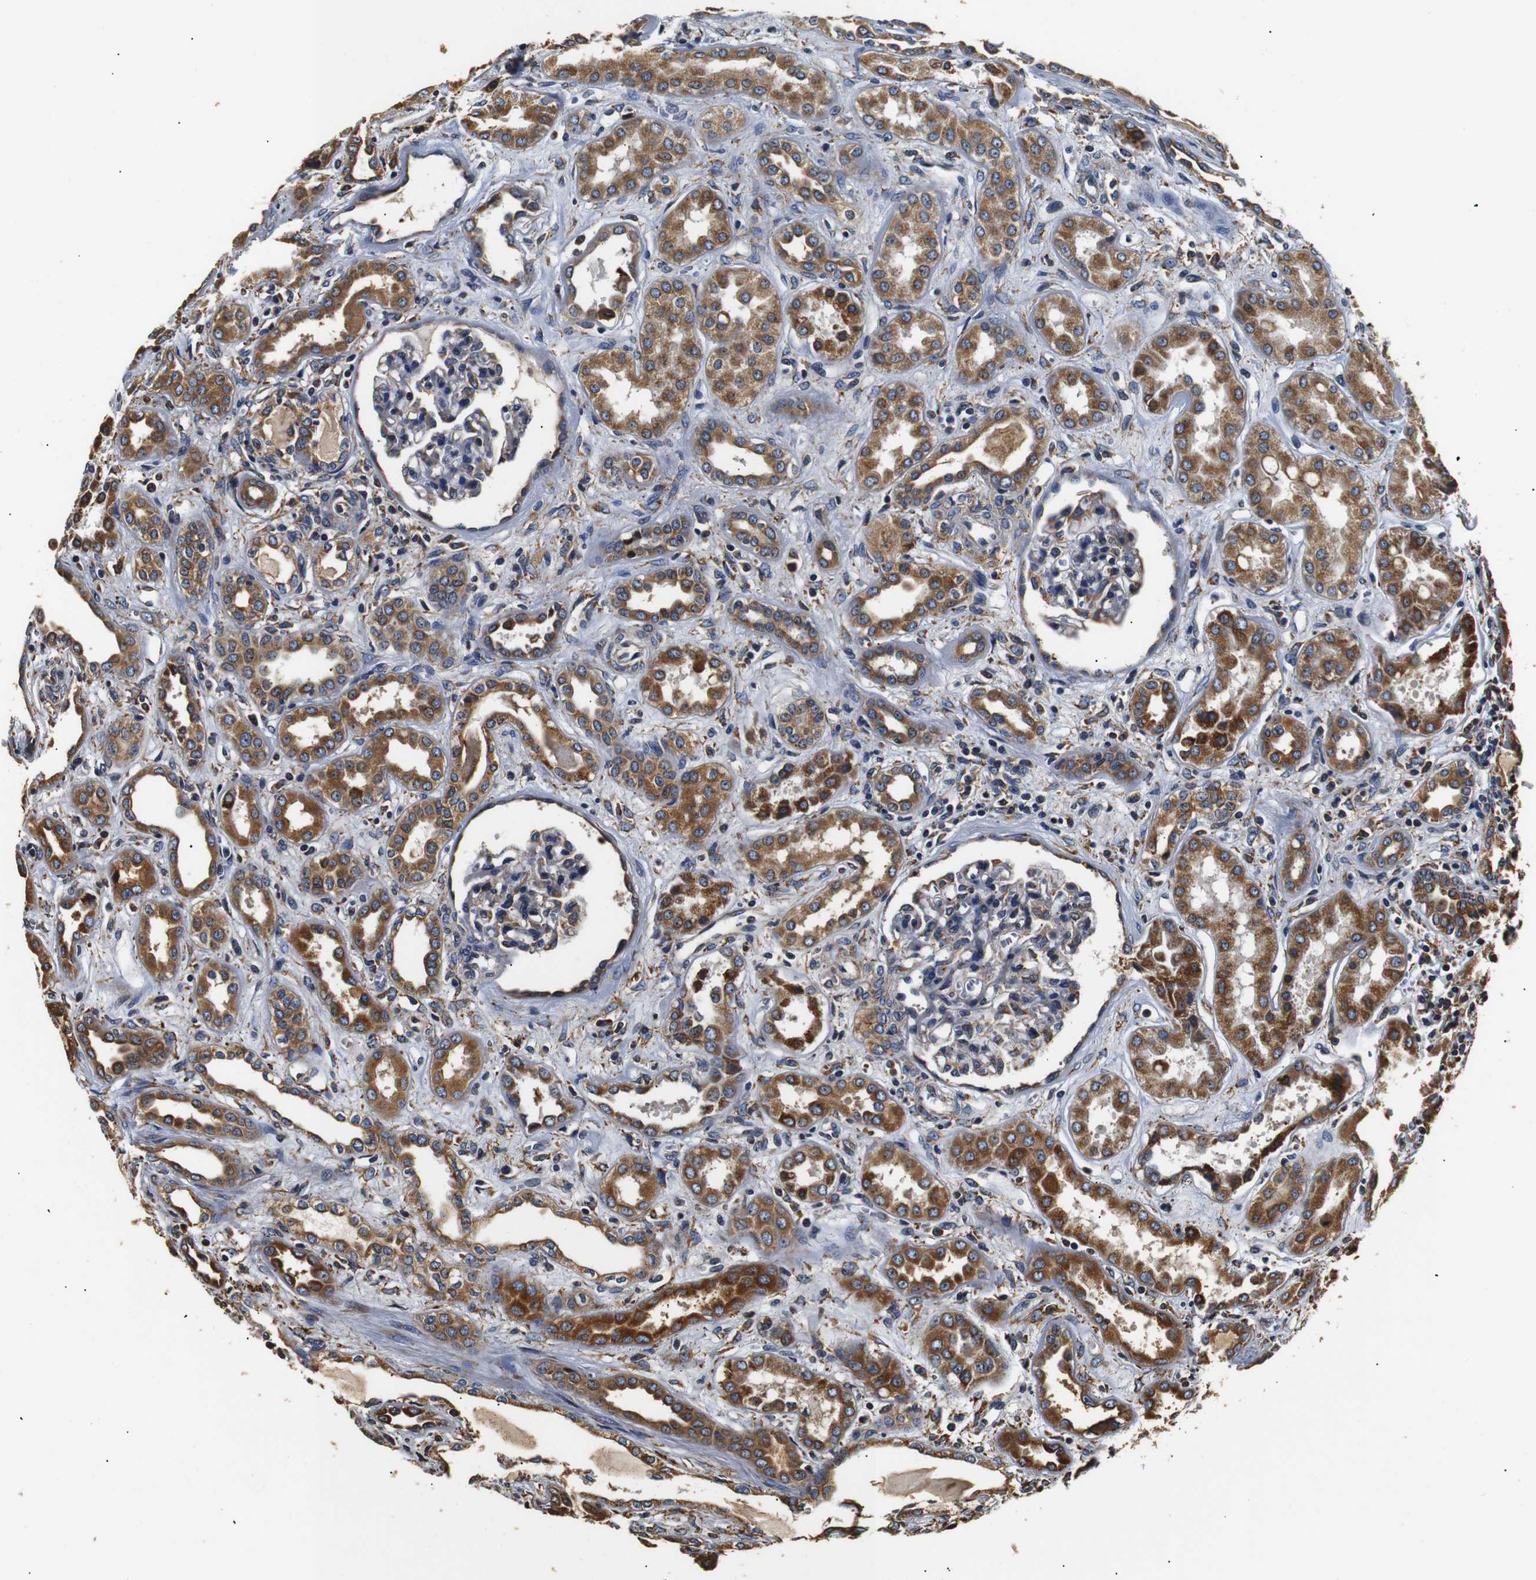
{"staining": {"intensity": "moderate", "quantity": "<25%", "location": "cytoplasmic/membranous"}, "tissue": "kidney", "cell_type": "Cells in glomeruli", "image_type": "normal", "snomed": [{"axis": "morphology", "description": "Normal tissue, NOS"}, {"axis": "topography", "description": "Kidney"}], "caption": "The micrograph displays immunohistochemical staining of unremarkable kidney. There is moderate cytoplasmic/membranous positivity is identified in about <25% of cells in glomeruli.", "gene": "HHIP", "patient": {"sex": "male", "age": 59}}